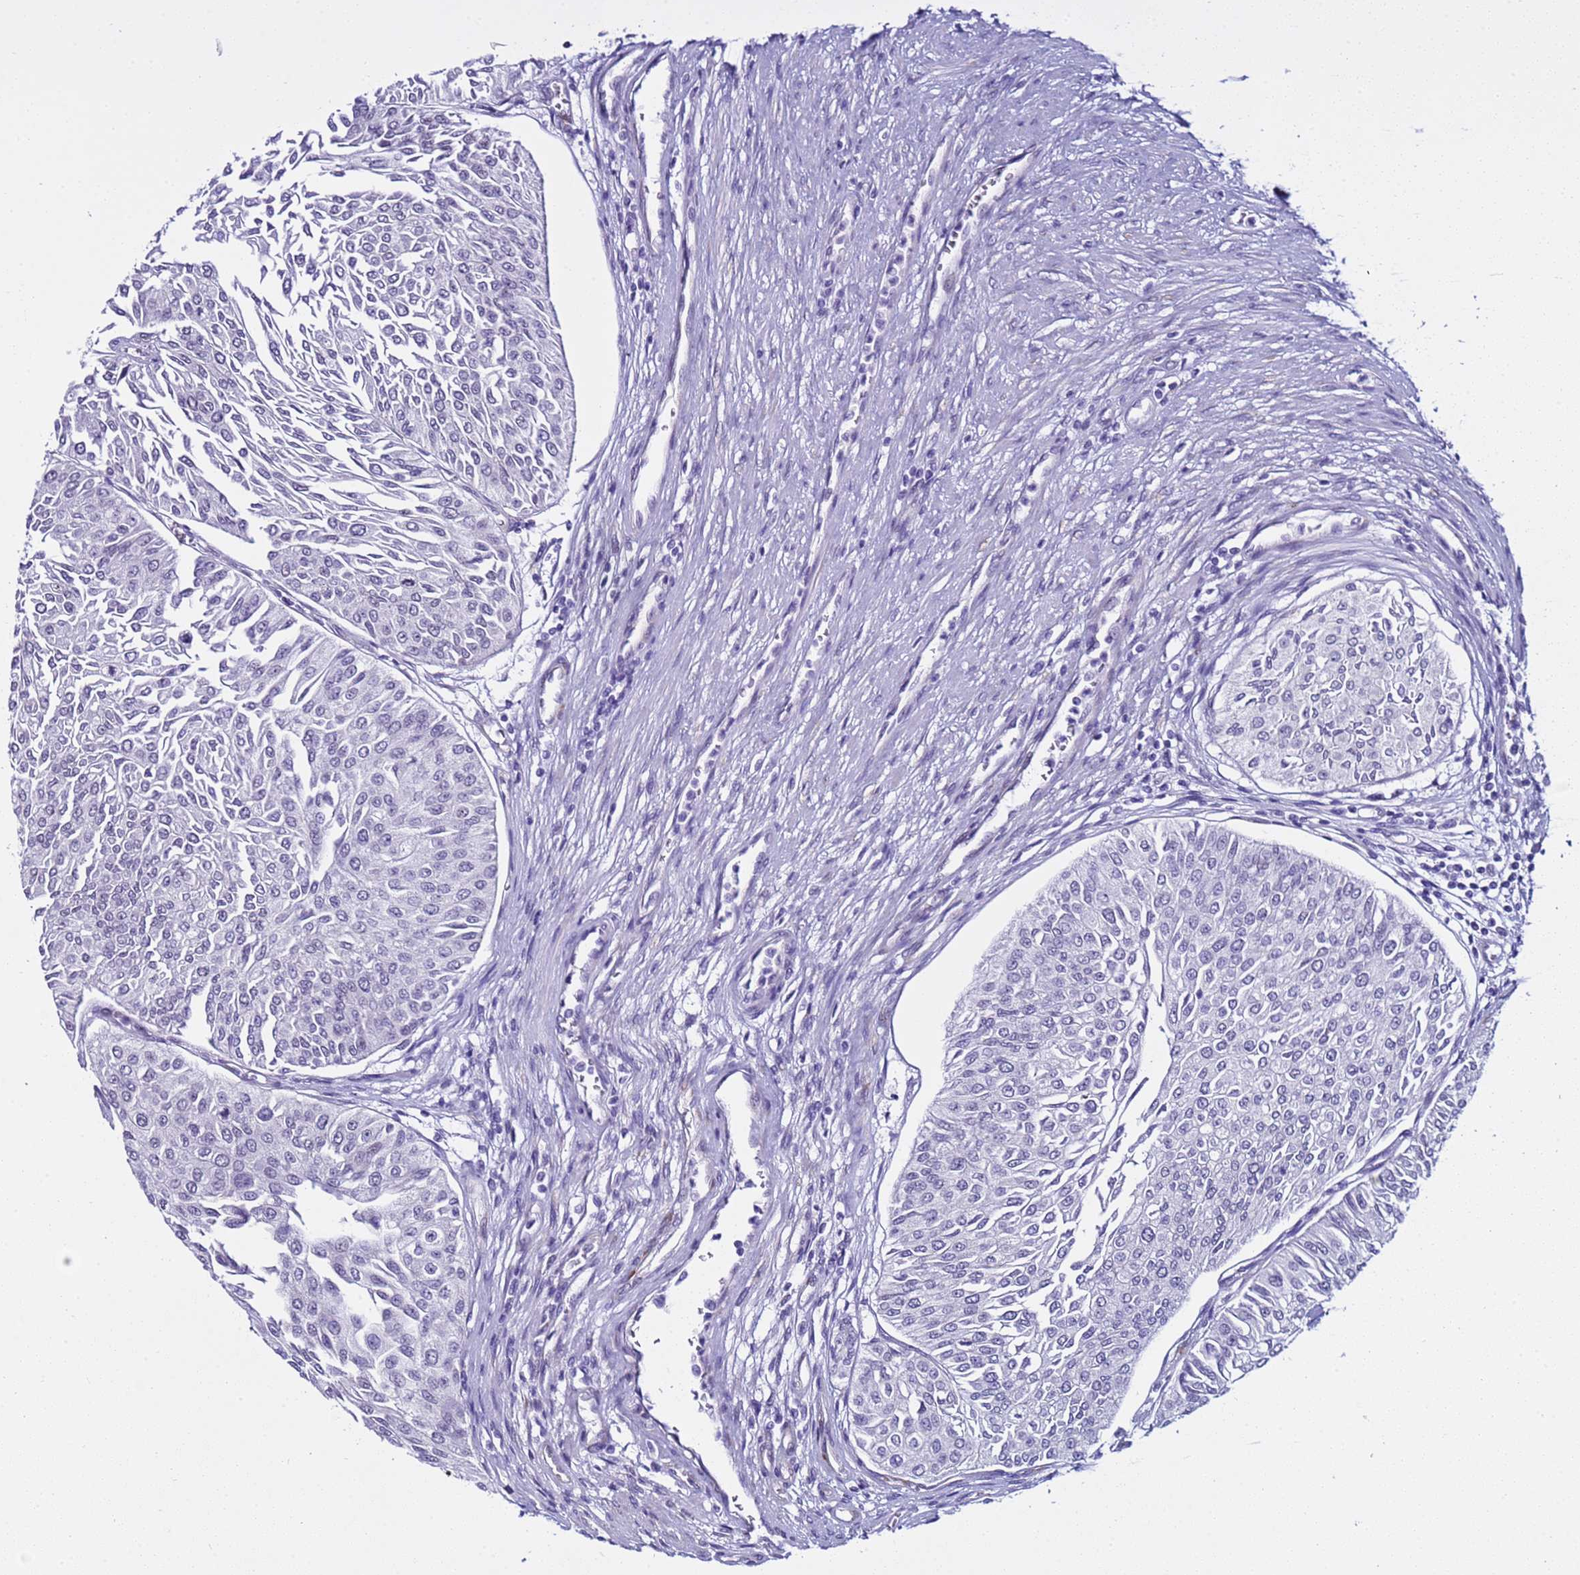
{"staining": {"intensity": "negative", "quantity": "none", "location": "none"}, "tissue": "urothelial cancer", "cell_type": "Tumor cells", "image_type": "cancer", "snomed": [{"axis": "morphology", "description": "Urothelial carcinoma, Low grade"}, {"axis": "topography", "description": "Urinary bladder"}], "caption": "High magnification brightfield microscopy of urothelial cancer stained with DAB (3,3'-diaminobenzidine) (brown) and counterstained with hematoxylin (blue): tumor cells show no significant expression.", "gene": "LRRC10B", "patient": {"sex": "male", "age": 67}}